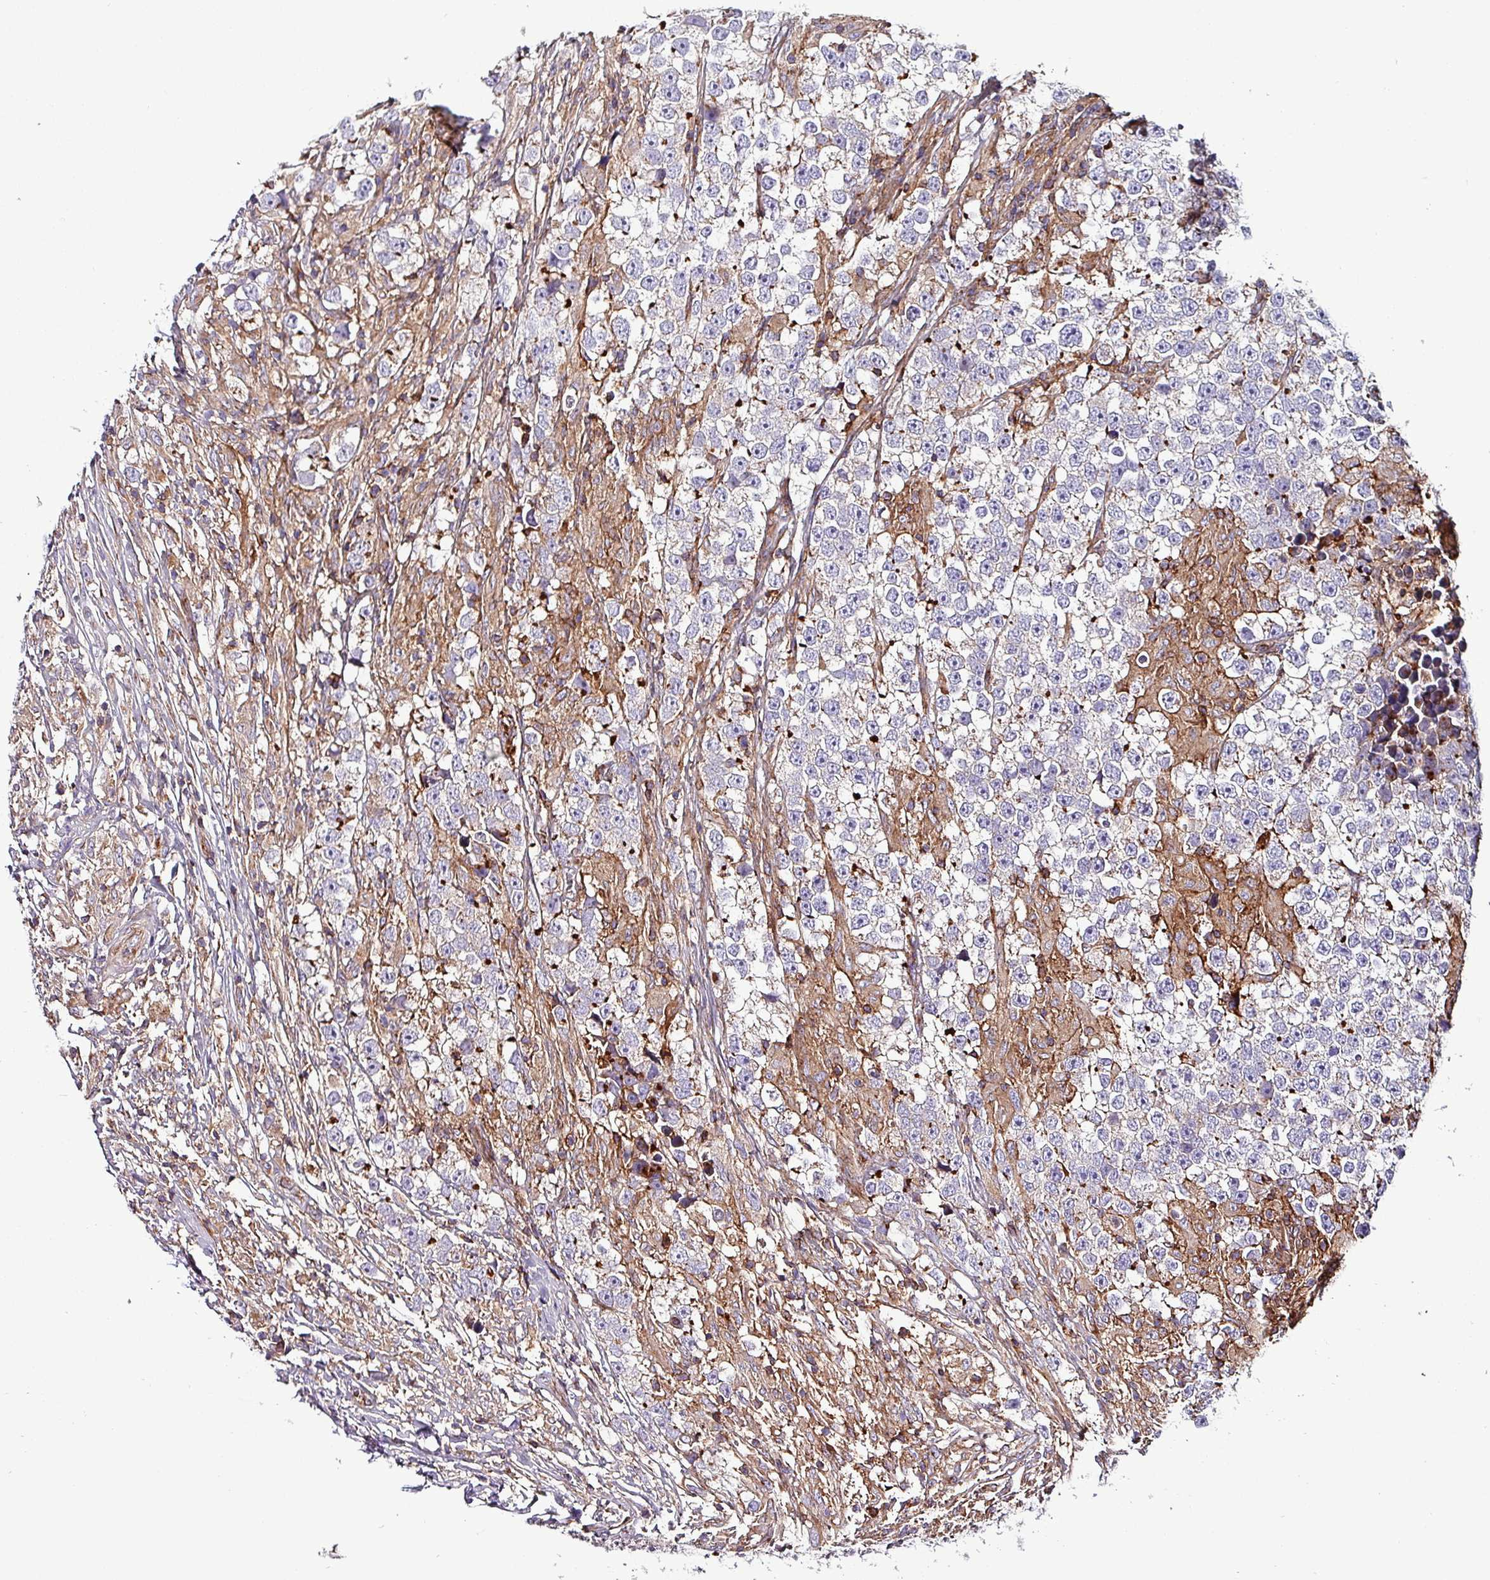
{"staining": {"intensity": "negative", "quantity": "none", "location": "none"}, "tissue": "testis cancer", "cell_type": "Tumor cells", "image_type": "cancer", "snomed": [{"axis": "morphology", "description": "Seminoma, NOS"}, {"axis": "topography", "description": "Testis"}], "caption": "This micrograph is of testis cancer (seminoma) stained with immunohistochemistry (IHC) to label a protein in brown with the nuclei are counter-stained blue. There is no expression in tumor cells. The staining was performed using DAB (3,3'-diaminobenzidine) to visualize the protein expression in brown, while the nuclei were stained in blue with hematoxylin (Magnification: 20x).", "gene": "VAMP4", "patient": {"sex": "male", "age": 46}}